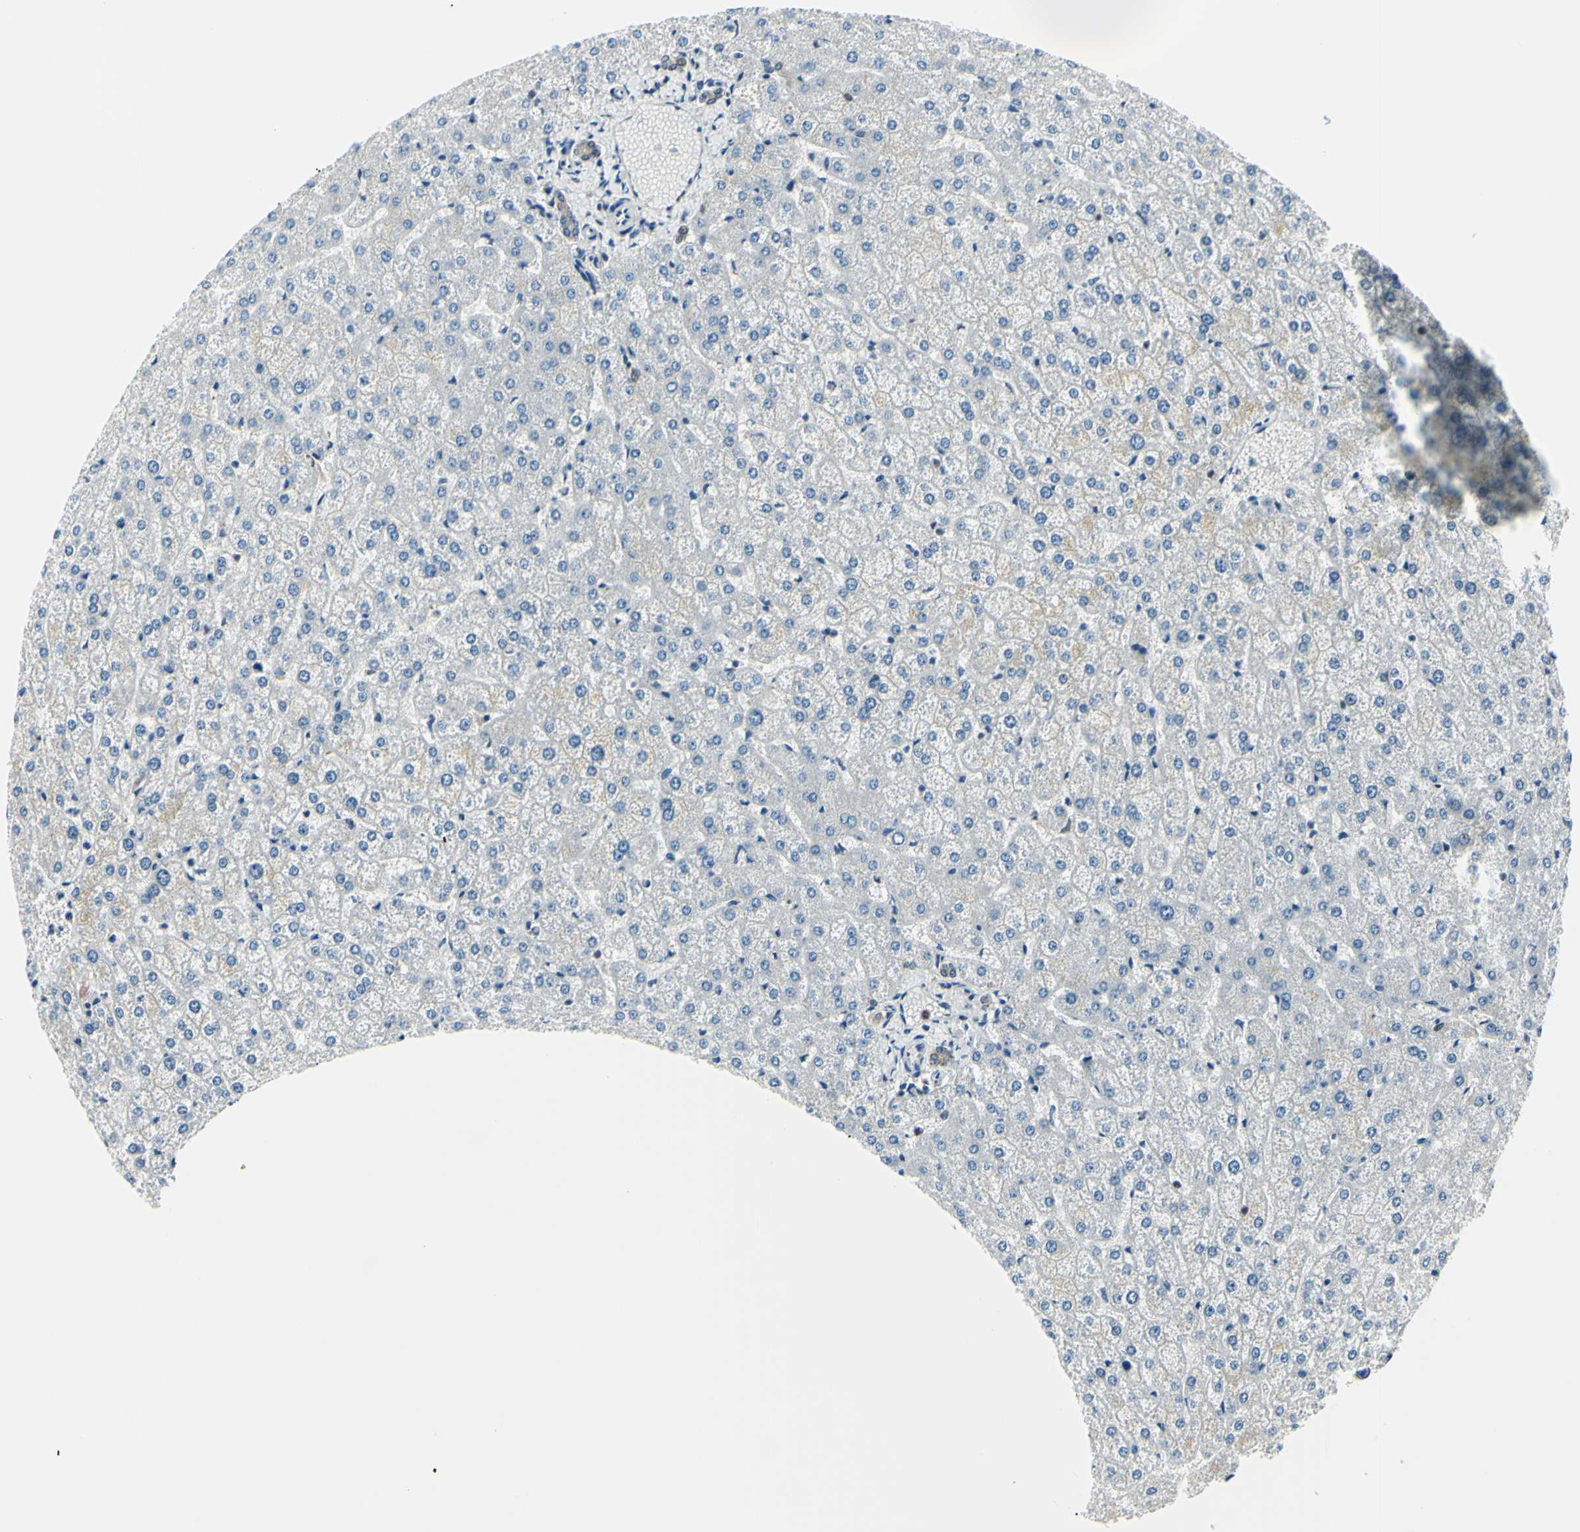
{"staining": {"intensity": "weak", "quantity": "<25%", "location": "cytoplasmic/membranous"}, "tissue": "liver", "cell_type": "Cholangiocytes", "image_type": "normal", "snomed": [{"axis": "morphology", "description": "Normal tissue, NOS"}, {"axis": "topography", "description": "Liver"}], "caption": "Cholangiocytes show no significant protein expression in benign liver. (Immunohistochemistry (ihc), brightfield microscopy, high magnification).", "gene": "PGK1", "patient": {"sex": "female", "age": 32}}